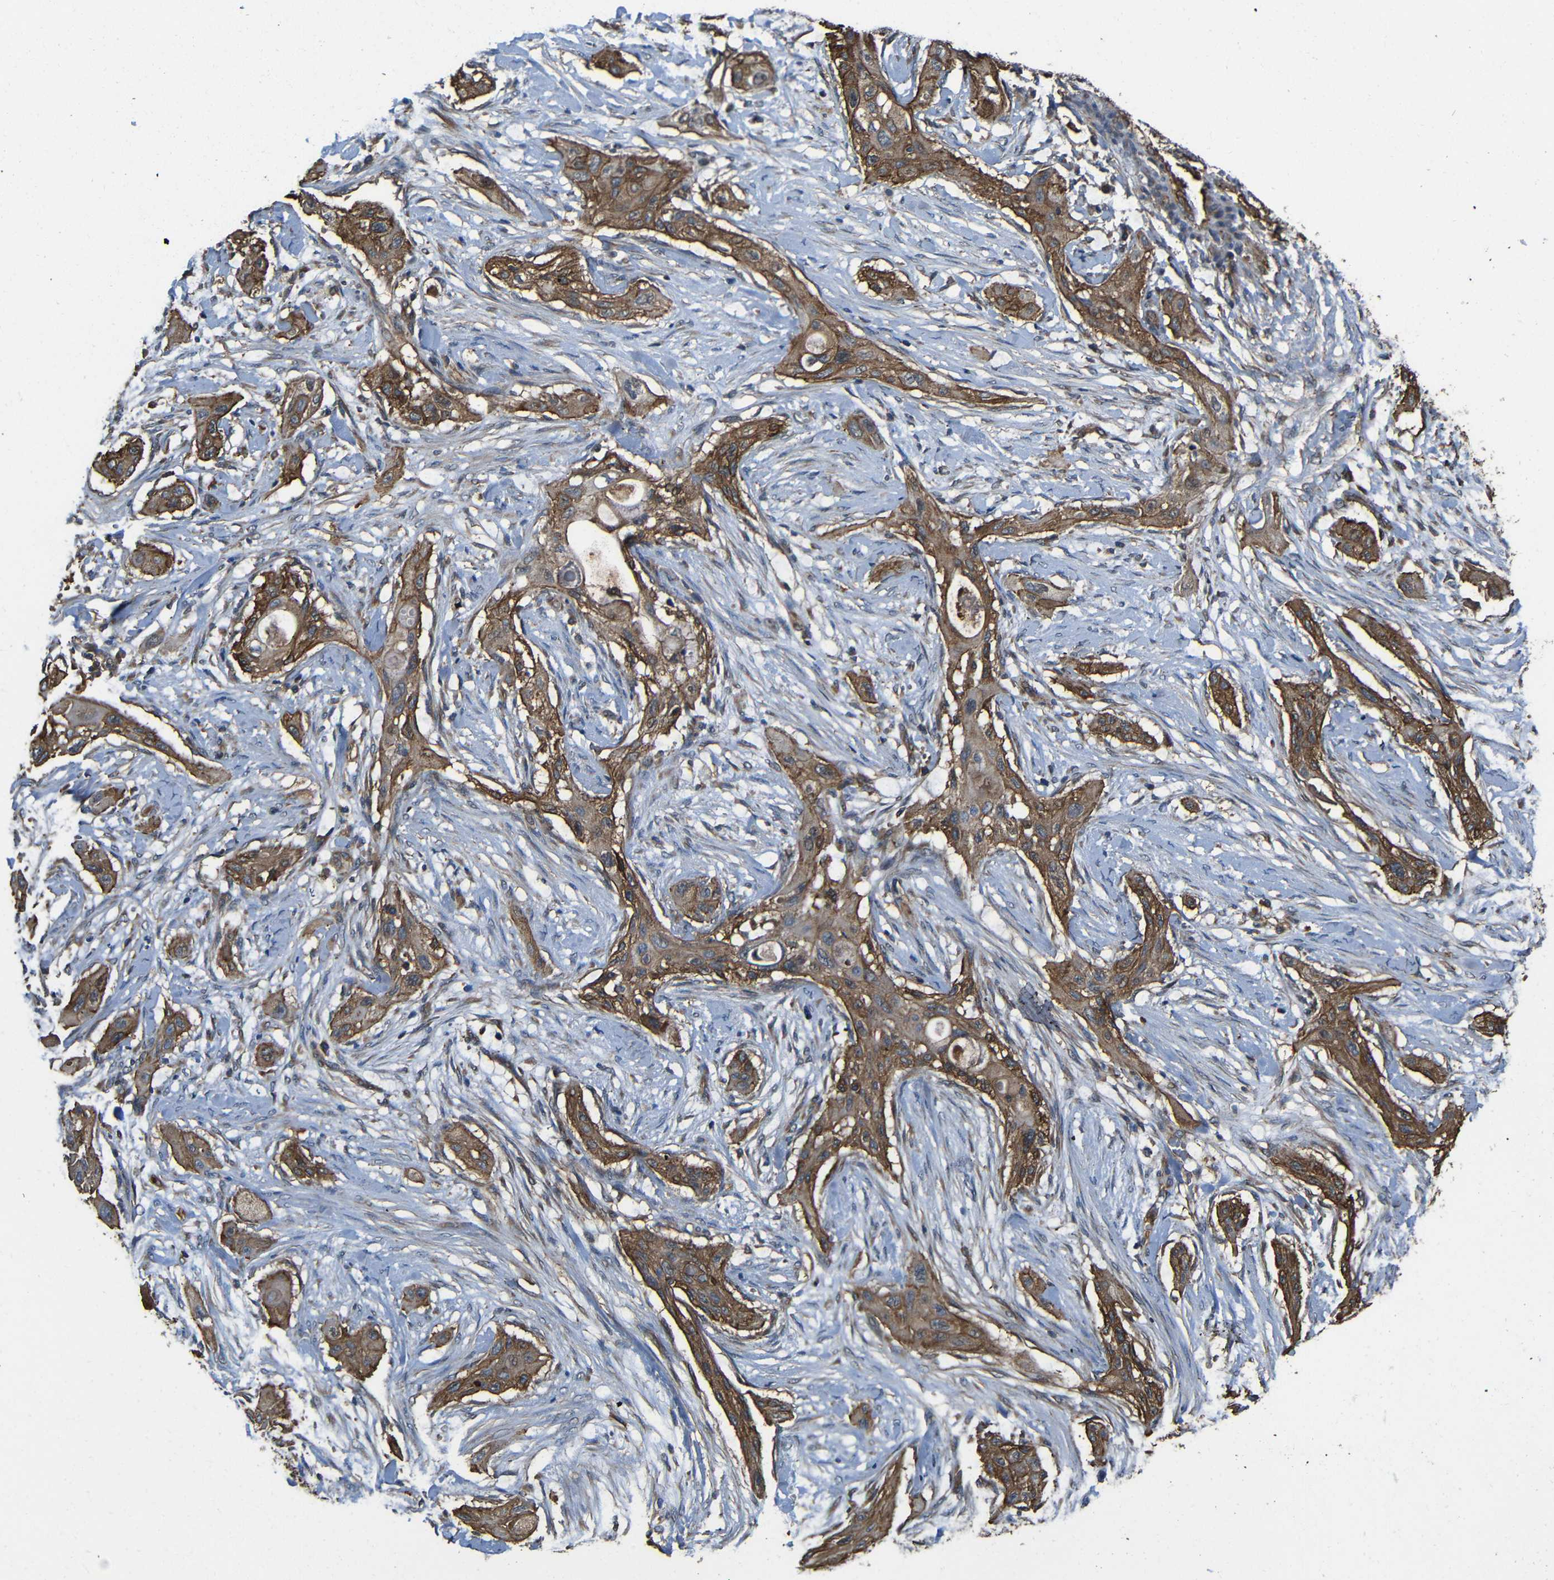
{"staining": {"intensity": "moderate", "quantity": ">75%", "location": "cytoplasmic/membranous"}, "tissue": "lung cancer", "cell_type": "Tumor cells", "image_type": "cancer", "snomed": [{"axis": "morphology", "description": "Squamous cell carcinoma, NOS"}, {"axis": "topography", "description": "Lung"}], "caption": "Brown immunohistochemical staining in human lung cancer shows moderate cytoplasmic/membranous expression in about >75% of tumor cells.", "gene": "PTCH1", "patient": {"sex": "female", "age": 47}}